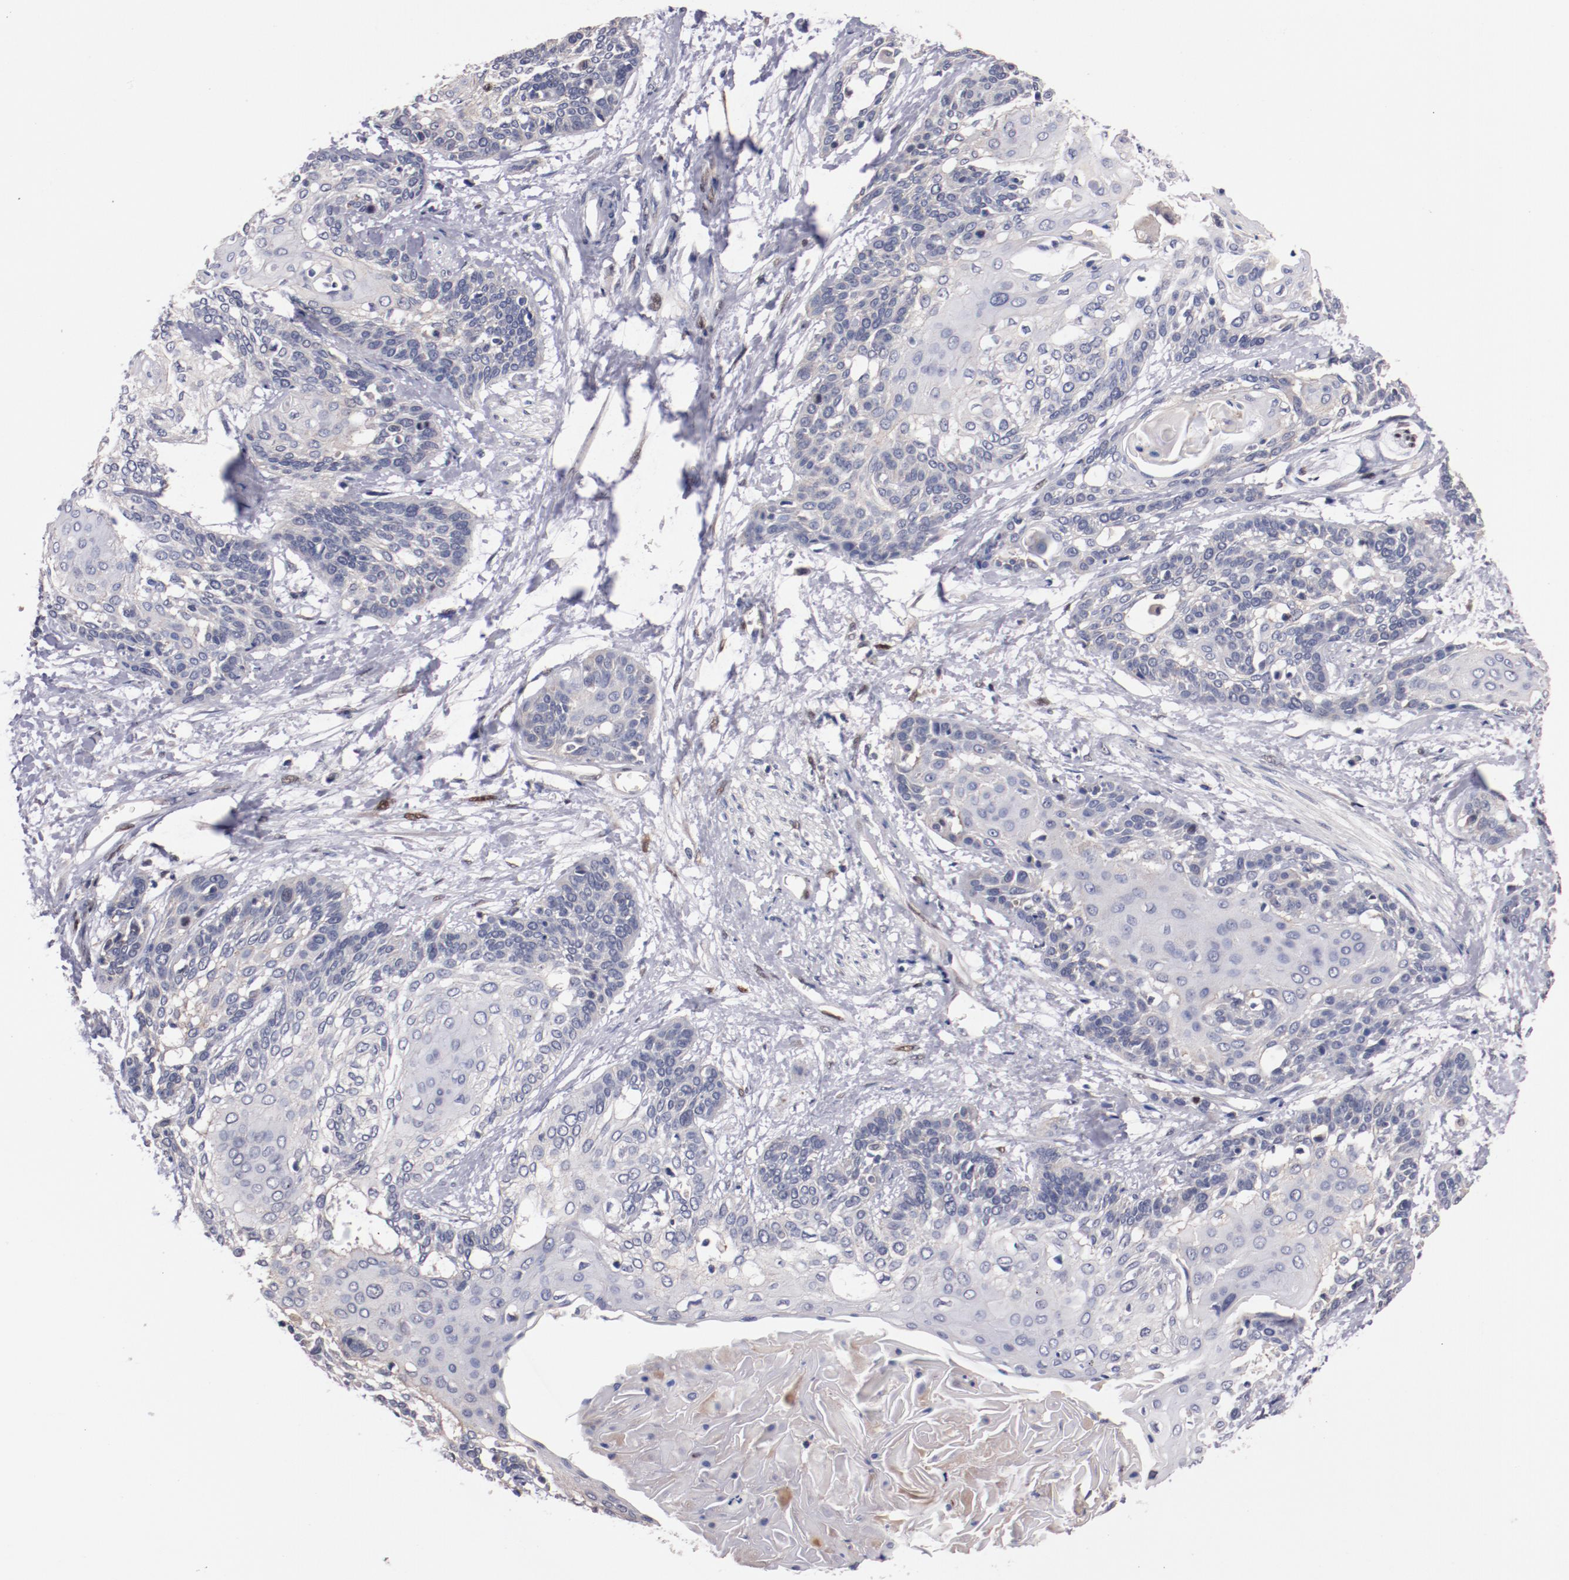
{"staining": {"intensity": "negative", "quantity": "none", "location": "none"}, "tissue": "cervical cancer", "cell_type": "Tumor cells", "image_type": "cancer", "snomed": [{"axis": "morphology", "description": "Squamous cell carcinoma, NOS"}, {"axis": "topography", "description": "Cervix"}], "caption": "DAB immunohistochemical staining of human squamous cell carcinoma (cervical) shows no significant positivity in tumor cells.", "gene": "FAM81A", "patient": {"sex": "female", "age": 57}}